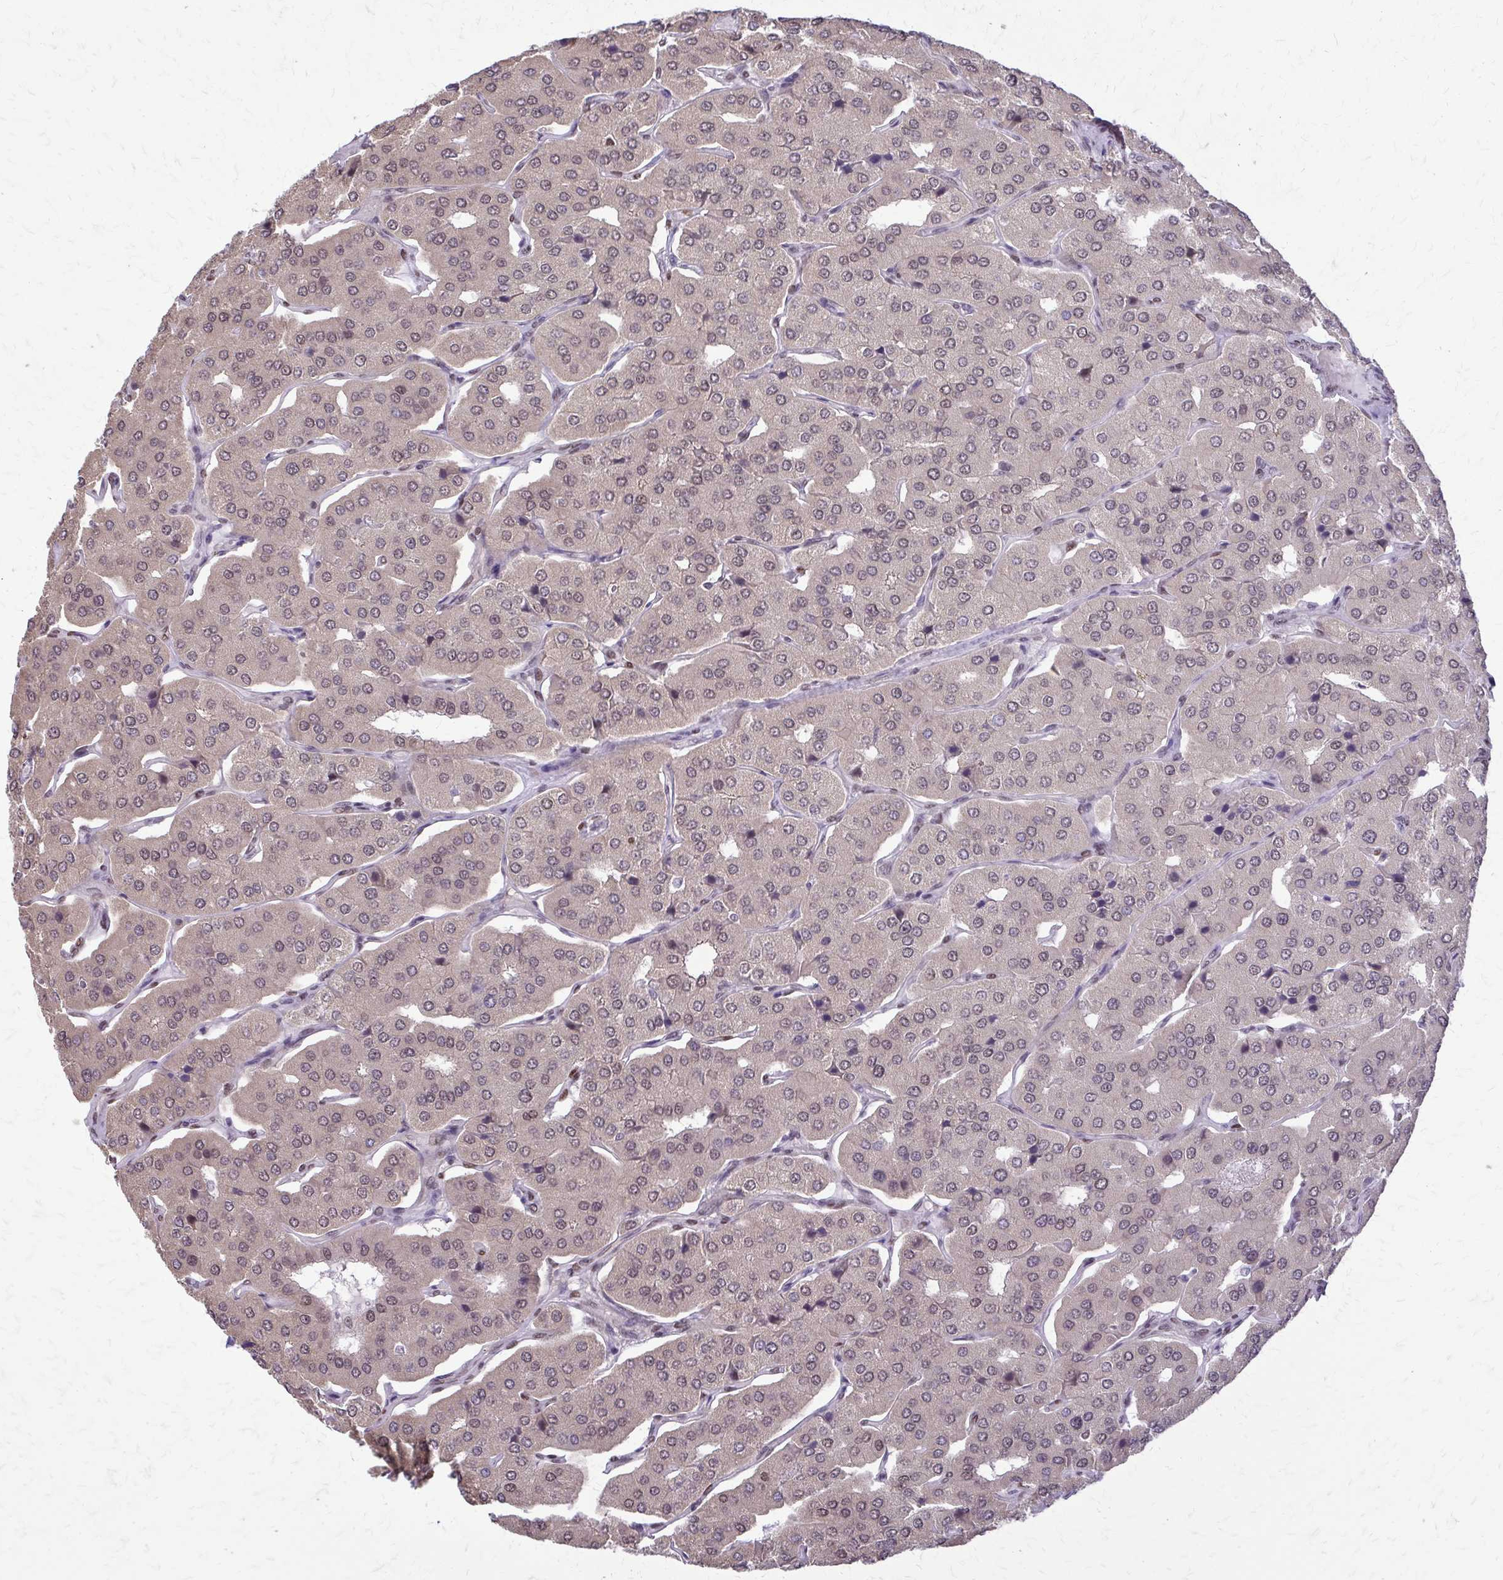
{"staining": {"intensity": "weak", "quantity": "25%-75%", "location": "cytoplasmic/membranous,nuclear"}, "tissue": "parathyroid gland", "cell_type": "Glandular cells", "image_type": "normal", "snomed": [{"axis": "morphology", "description": "Normal tissue, NOS"}, {"axis": "morphology", "description": "Adenoma, NOS"}, {"axis": "topography", "description": "Parathyroid gland"}], "caption": "An IHC photomicrograph of benign tissue is shown. Protein staining in brown highlights weak cytoplasmic/membranous,nuclear positivity in parathyroid gland within glandular cells. The staining is performed using DAB (3,3'-diaminobenzidine) brown chromogen to label protein expression. The nuclei are counter-stained blue using hematoxylin.", "gene": "TTF1", "patient": {"sex": "female", "age": 86}}